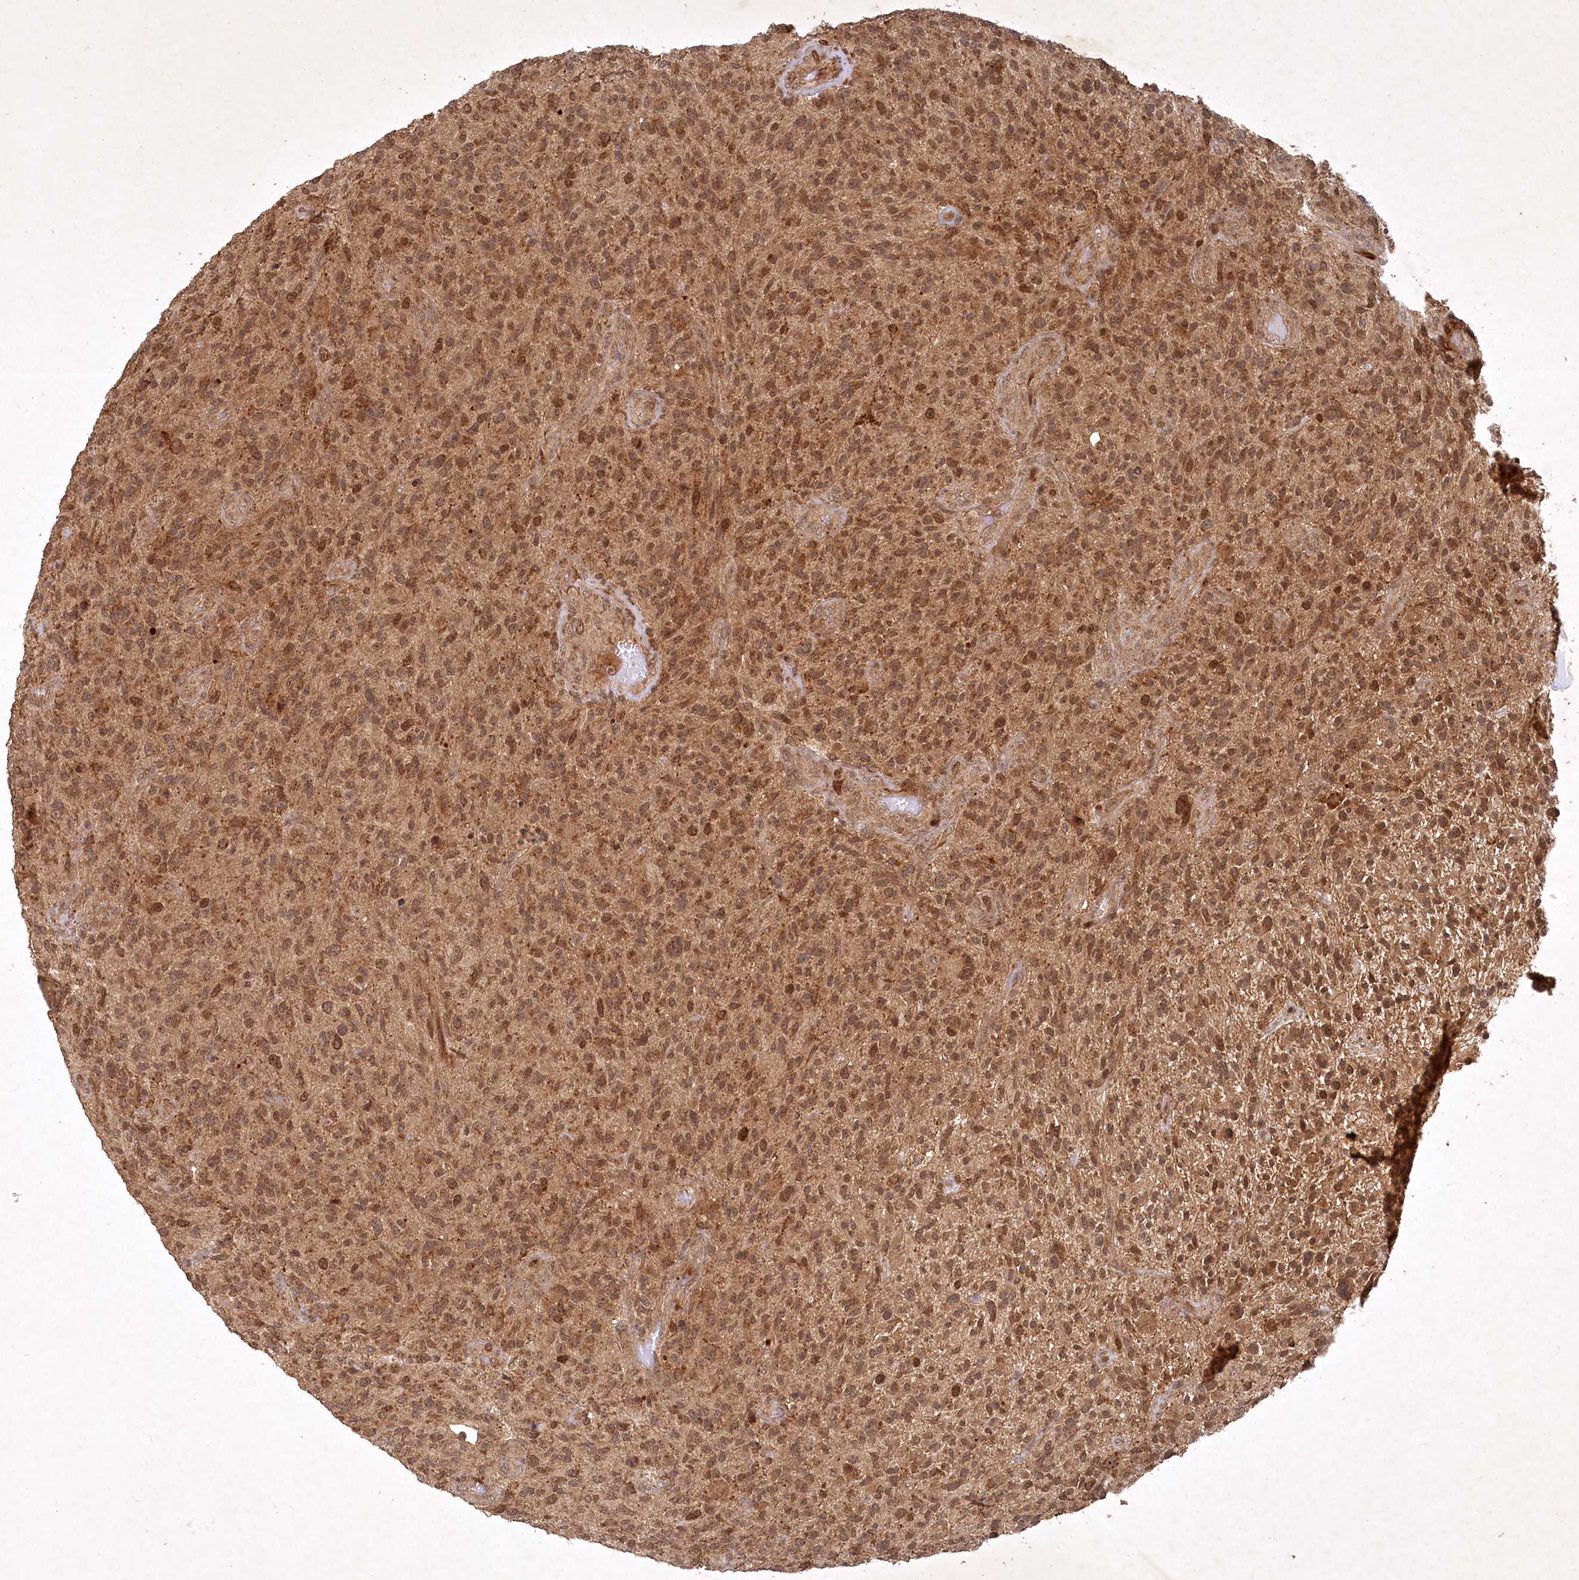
{"staining": {"intensity": "moderate", "quantity": ">75%", "location": "cytoplasmic/membranous,nuclear"}, "tissue": "glioma", "cell_type": "Tumor cells", "image_type": "cancer", "snomed": [{"axis": "morphology", "description": "Glioma, malignant, High grade"}, {"axis": "topography", "description": "Brain"}], "caption": "Protein staining reveals moderate cytoplasmic/membranous and nuclear positivity in approximately >75% of tumor cells in glioma.", "gene": "UNC93A", "patient": {"sex": "male", "age": 47}}